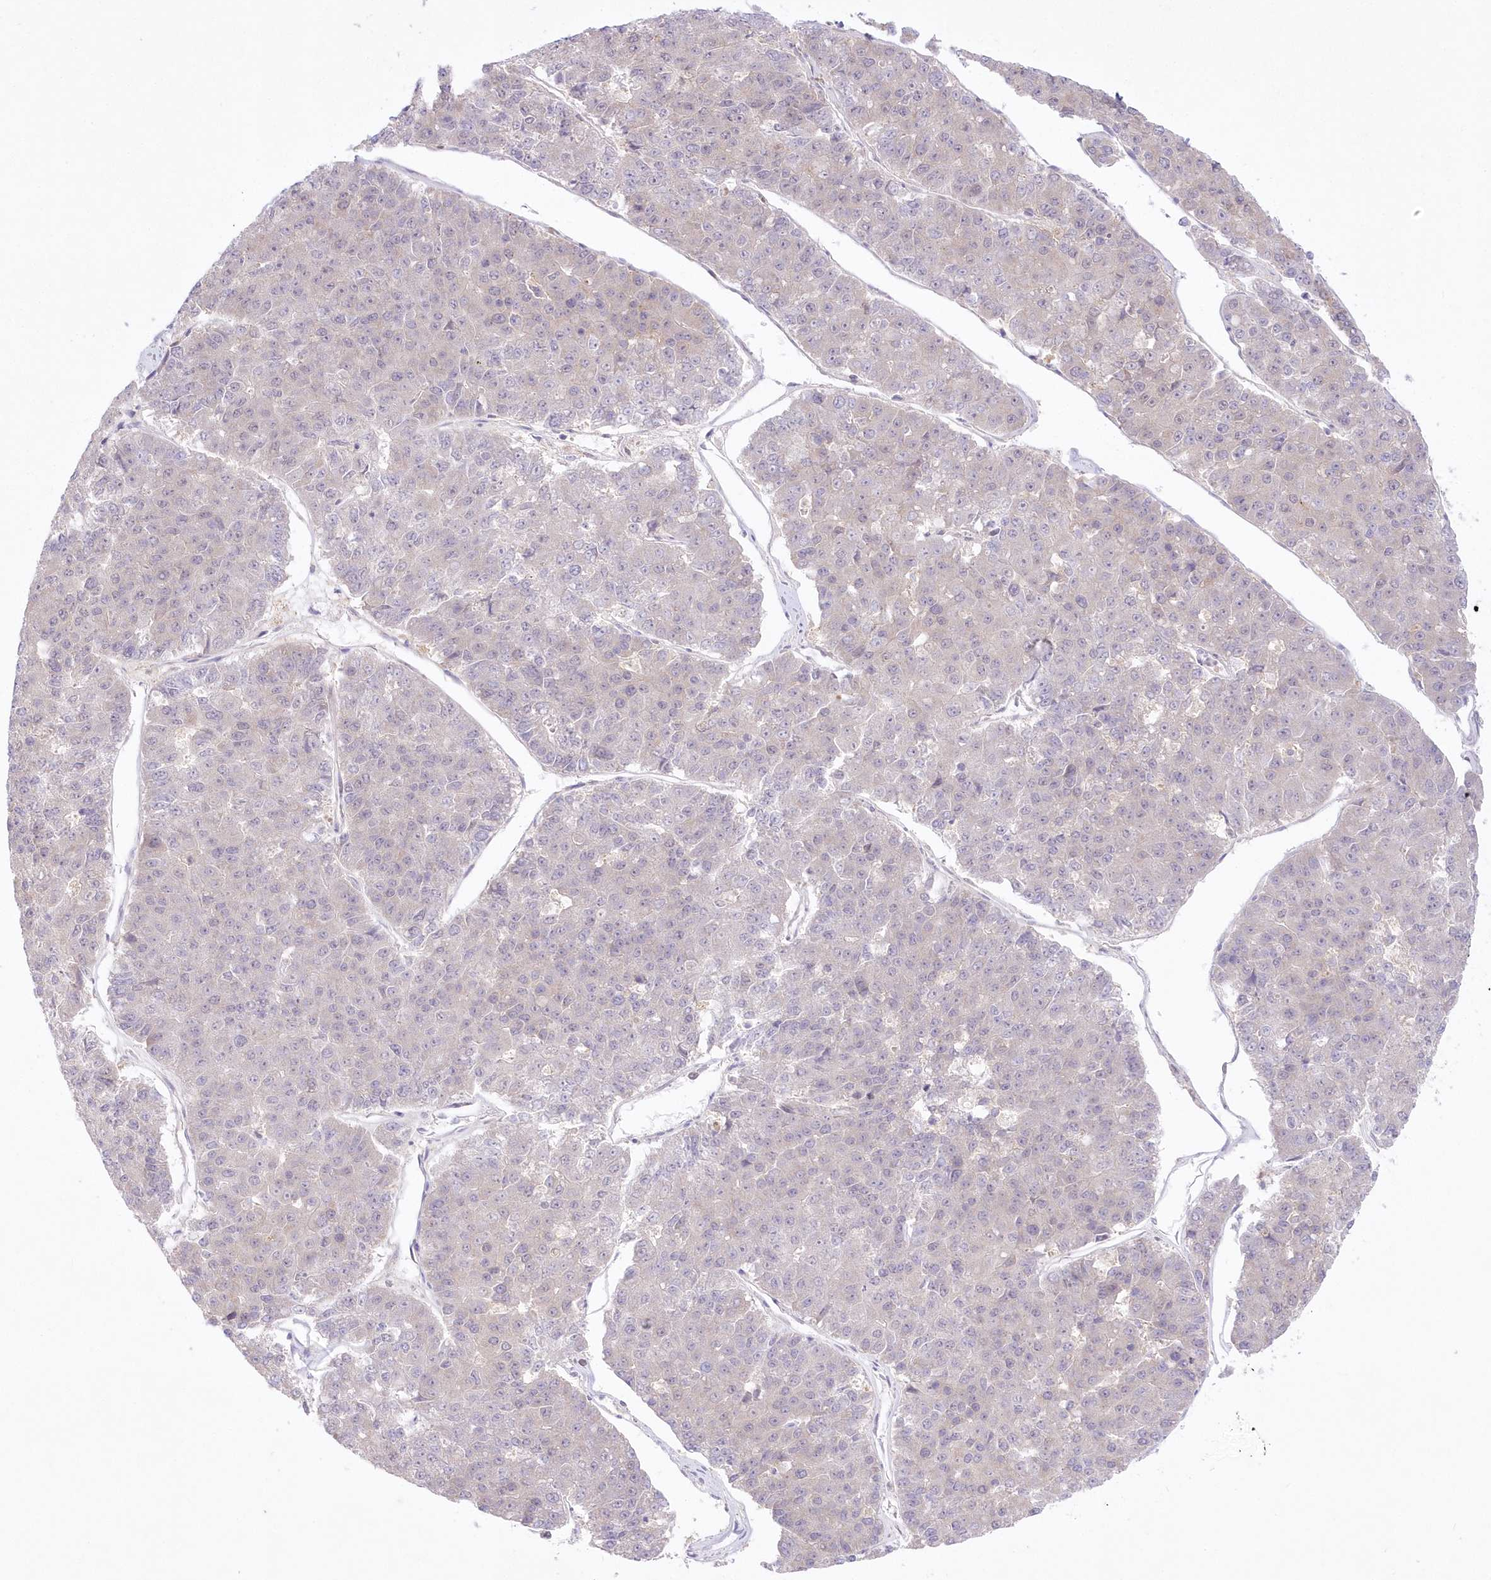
{"staining": {"intensity": "negative", "quantity": "none", "location": "none"}, "tissue": "pancreatic cancer", "cell_type": "Tumor cells", "image_type": "cancer", "snomed": [{"axis": "morphology", "description": "Adenocarcinoma, NOS"}, {"axis": "topography", "description": "Pancreas"}], "caption": "High magnification brightfield microscopy of pancreatic cancer (adenocarcinoma) stained with DAB (brown) and counterstained with hematoxylin (blue): tumor cells show no significant positivity.", "gene": "RNPEP", "patient": {"sex": "male", "age": 50}}